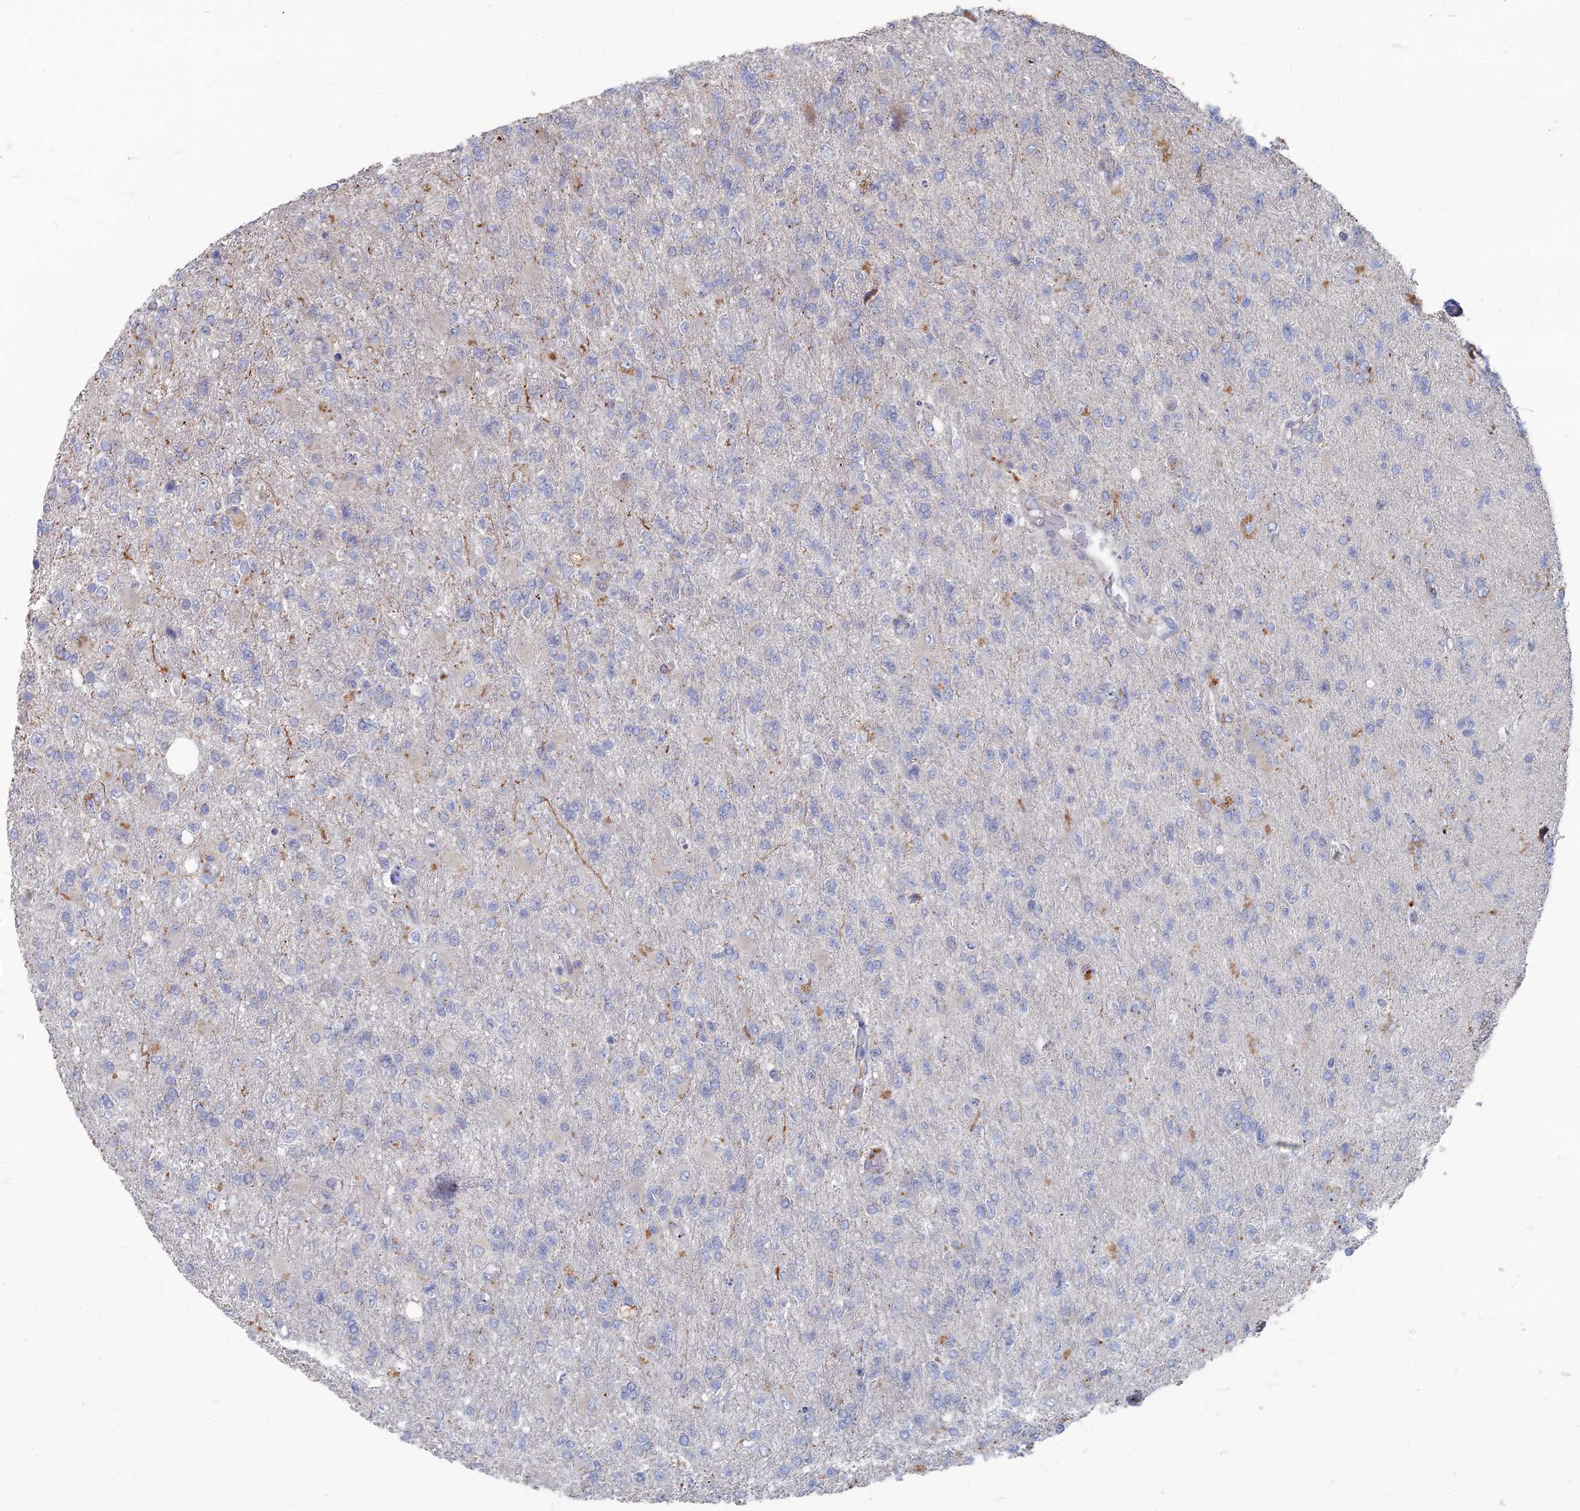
{"staining": {"intensity": "moderate", "quantity": "<25%", "location": "cytoplasmic/membranous"}, "tissue": "glioma", "cell_type": "Tumor cells", "image_type": "cancer", "snomed": [{"axis": "morphology", "description": "Glioma, malignant, High grade"}, {"axis": "topography", "description": "Brain"}], "caption": "IHC of glioma exhibits low levels of moderate cytoplasmic/membranous expression in about <25% of tumor cells. Using DAB (3,3'-diaminobenzidine) (brown) and hematoxylin (blue) stains, captured at high magnification using brightfield microscopy.", "gene": "TMEM128", "patient": {"sex": "male", "age": 56}}